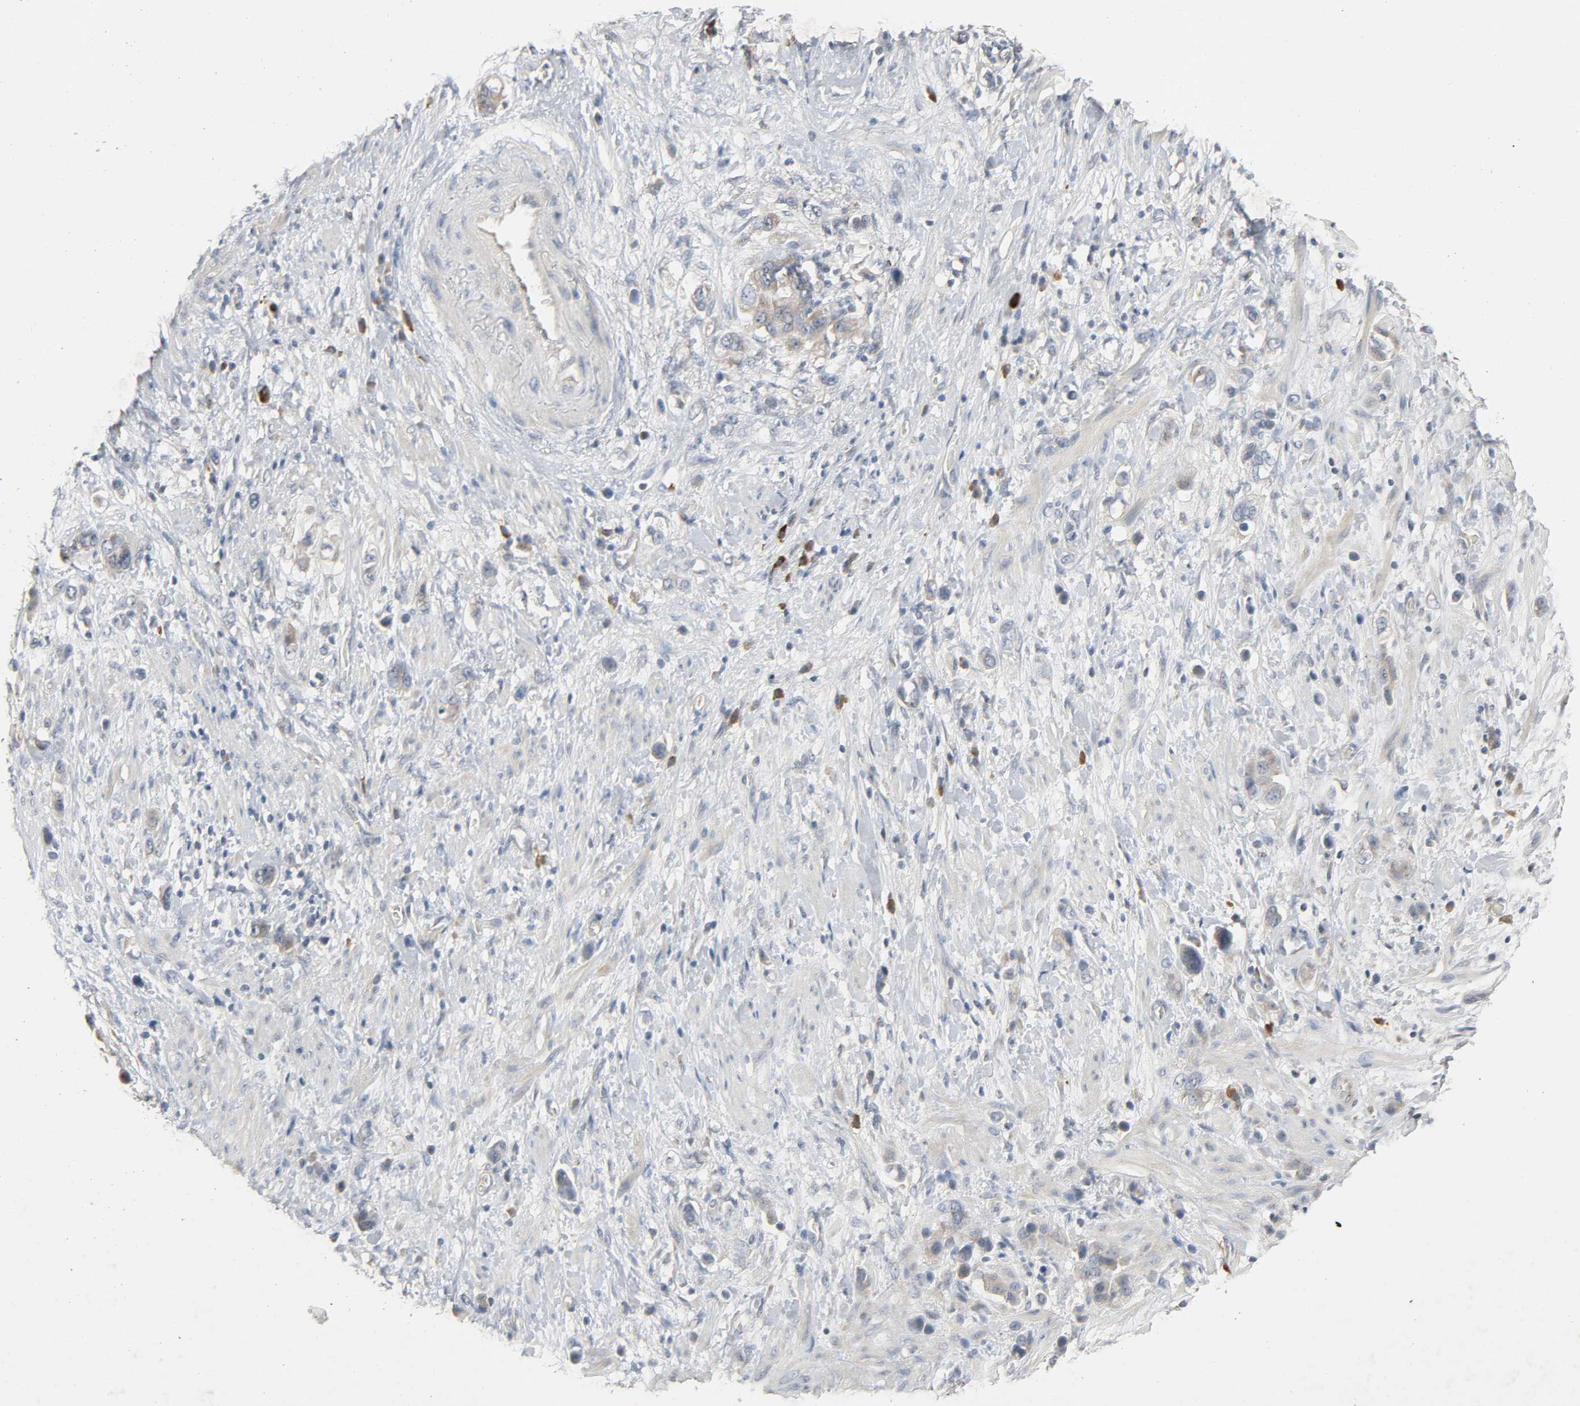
{"staining": {"intensity": "weak", "quantity": "<25%", "location": "cytoplasmic/membranous"}, "tissue": "stomach cancer", "cell_type": "Tumor cells", "image_type": "cancer", "snomed": [{"axis": "morphology", "description": "Adenocarcinoma, NOS"}, {"axis": "topography", "description": "Stomach, lower"}], "caption": "Immunohistochemical staining of human stomach cancer (adenocarcinoma) exhibits no significant positivity in tumor cells.", "gene": "CD4", "patient": {"sex": "female", "age": 93}}